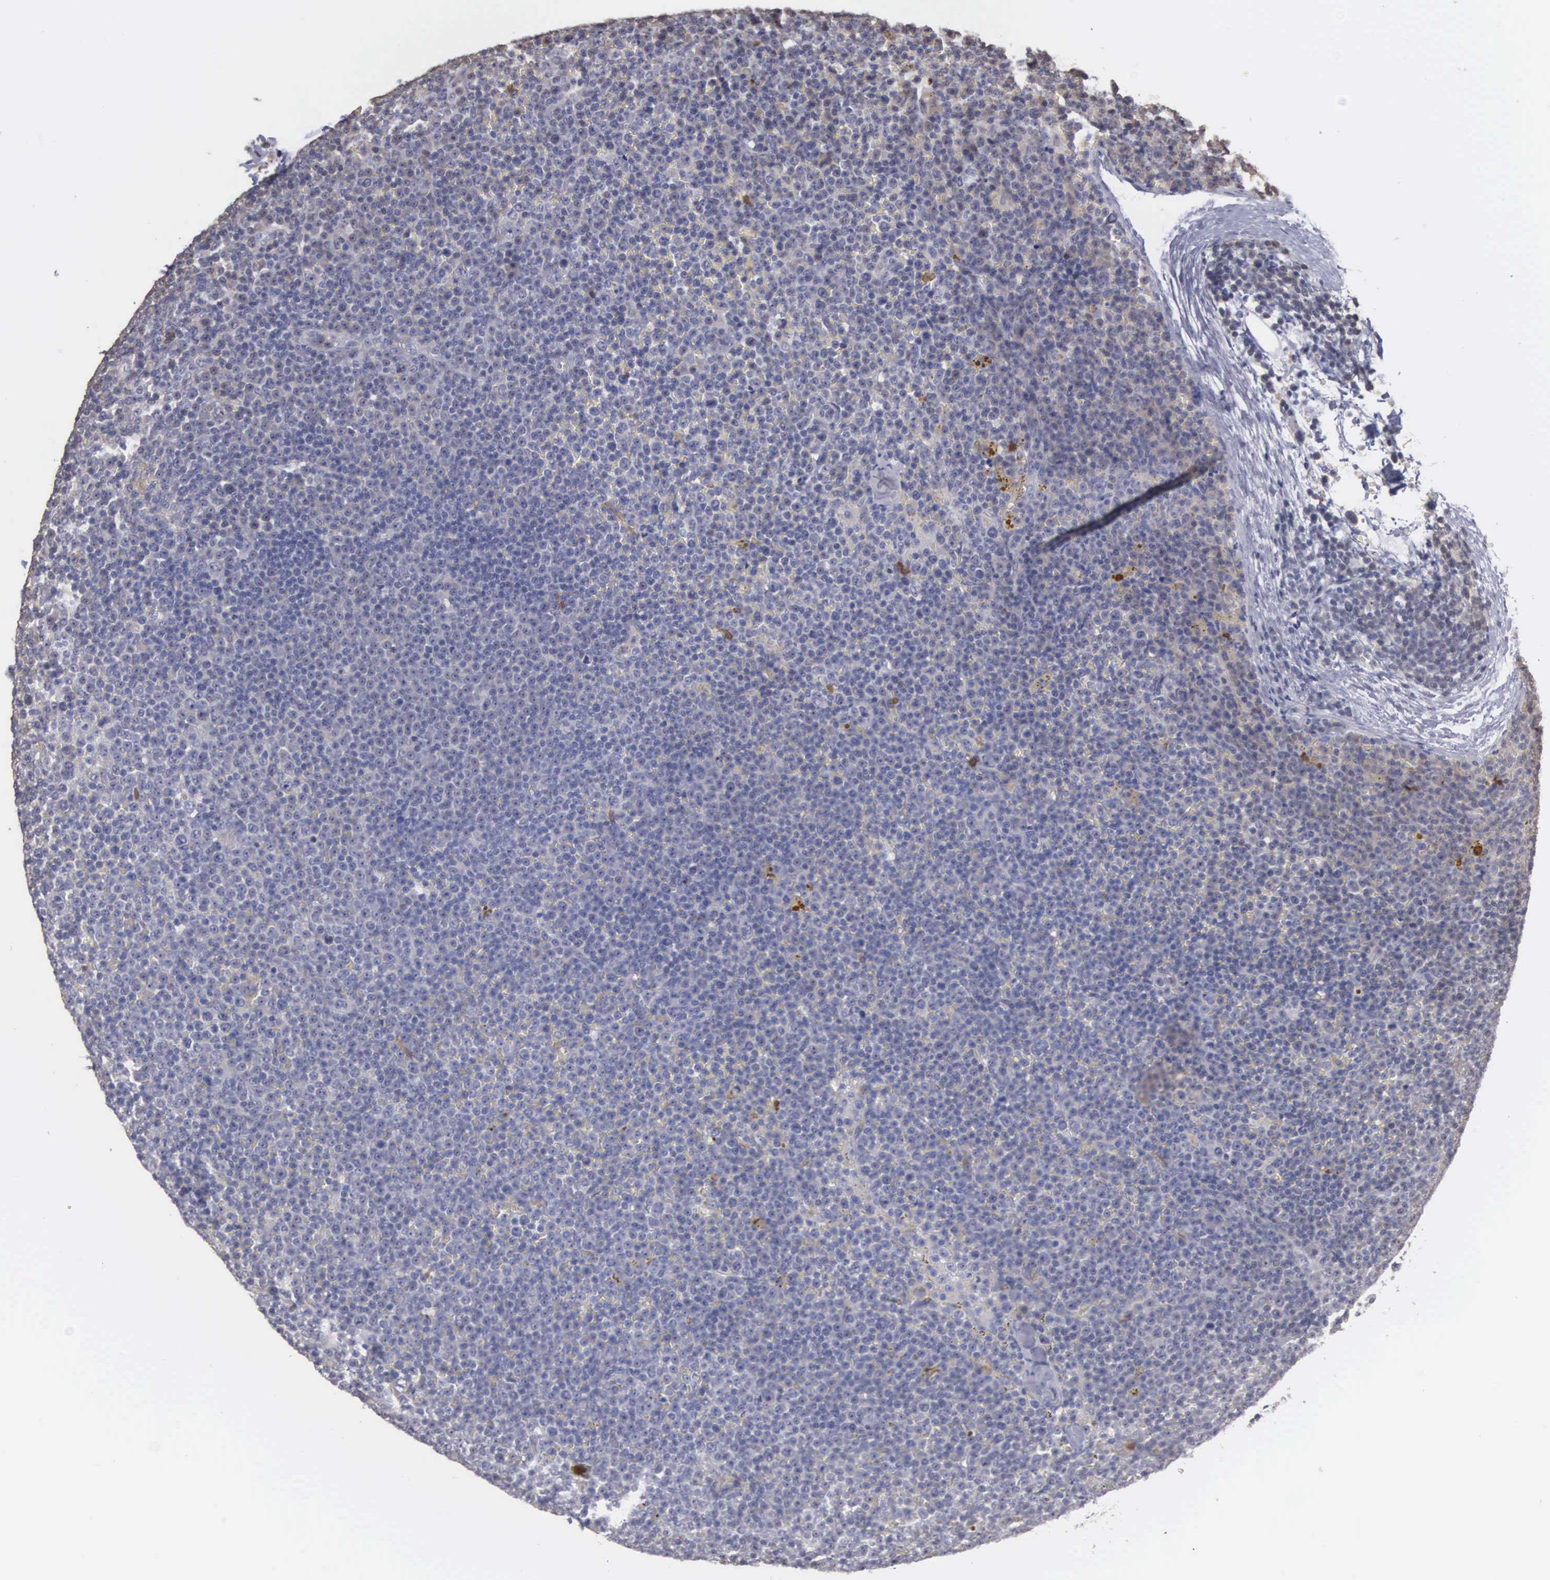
{"staining": {"intensity": "negative", "quantity": "none", "location": "none"}, "tissue": "lymphoma", "cell_type": "Tumor cells", "image_type": "cancer", "snomed": [{"axis": "morphology", "description": "Malignant lymphoma, non-Hodgkin's type, Low grade"}, {"axis": "topography", "description": "Lymph node"}], "caption": "An immunohistochemistry (IHC) histopathology image of malignant lymphoma, non-Hodgkin's type (low-grade) is shown. There is no staining in tumor cells of malignant lymphoma, non-Hodgkin's type (low-grade).", "gene": "ENO3", "patient": {"sex": "male", "age": 50}}